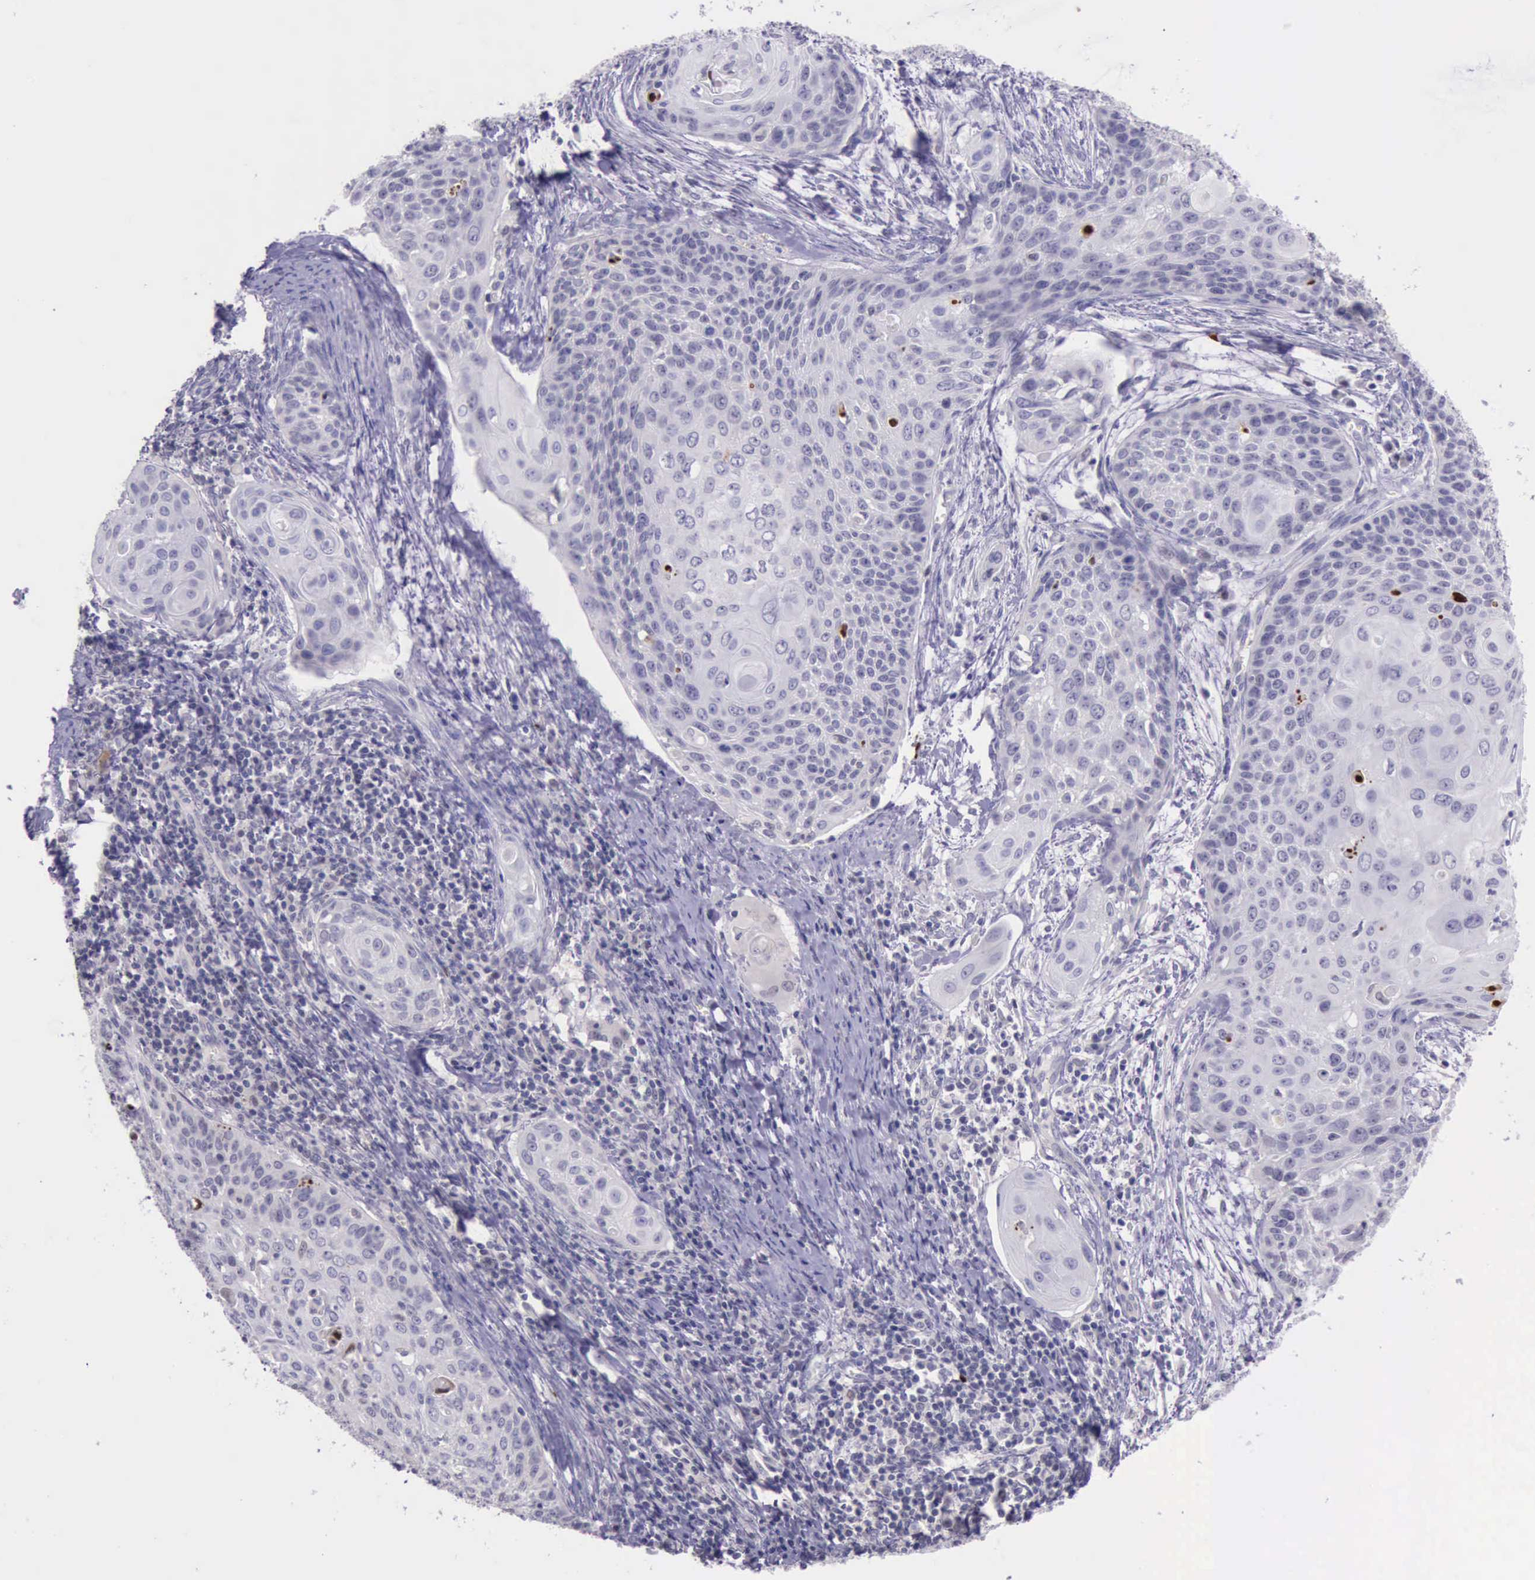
{"staining": {"intensity": "strong", "quantity": "<25%", "location": "nuclear"}, "tissue": "cervical cancer", "cell_type": "Tumor cells", "image_type": "cancer", "snomed": [{"axis": "morphology", "description": "Squamous cell carcinoma, NOS"}, {"axis": "topography", "description": "Cervix"}], "caption": "About <25% of tumor cells in human cervical squamous cell carcinoma demonstrate strong nuclear protein positivity as visualized by brown immunohistochemical staining.", "gene": "PARP1", "patient": {"sex": "female", "age": 33}}